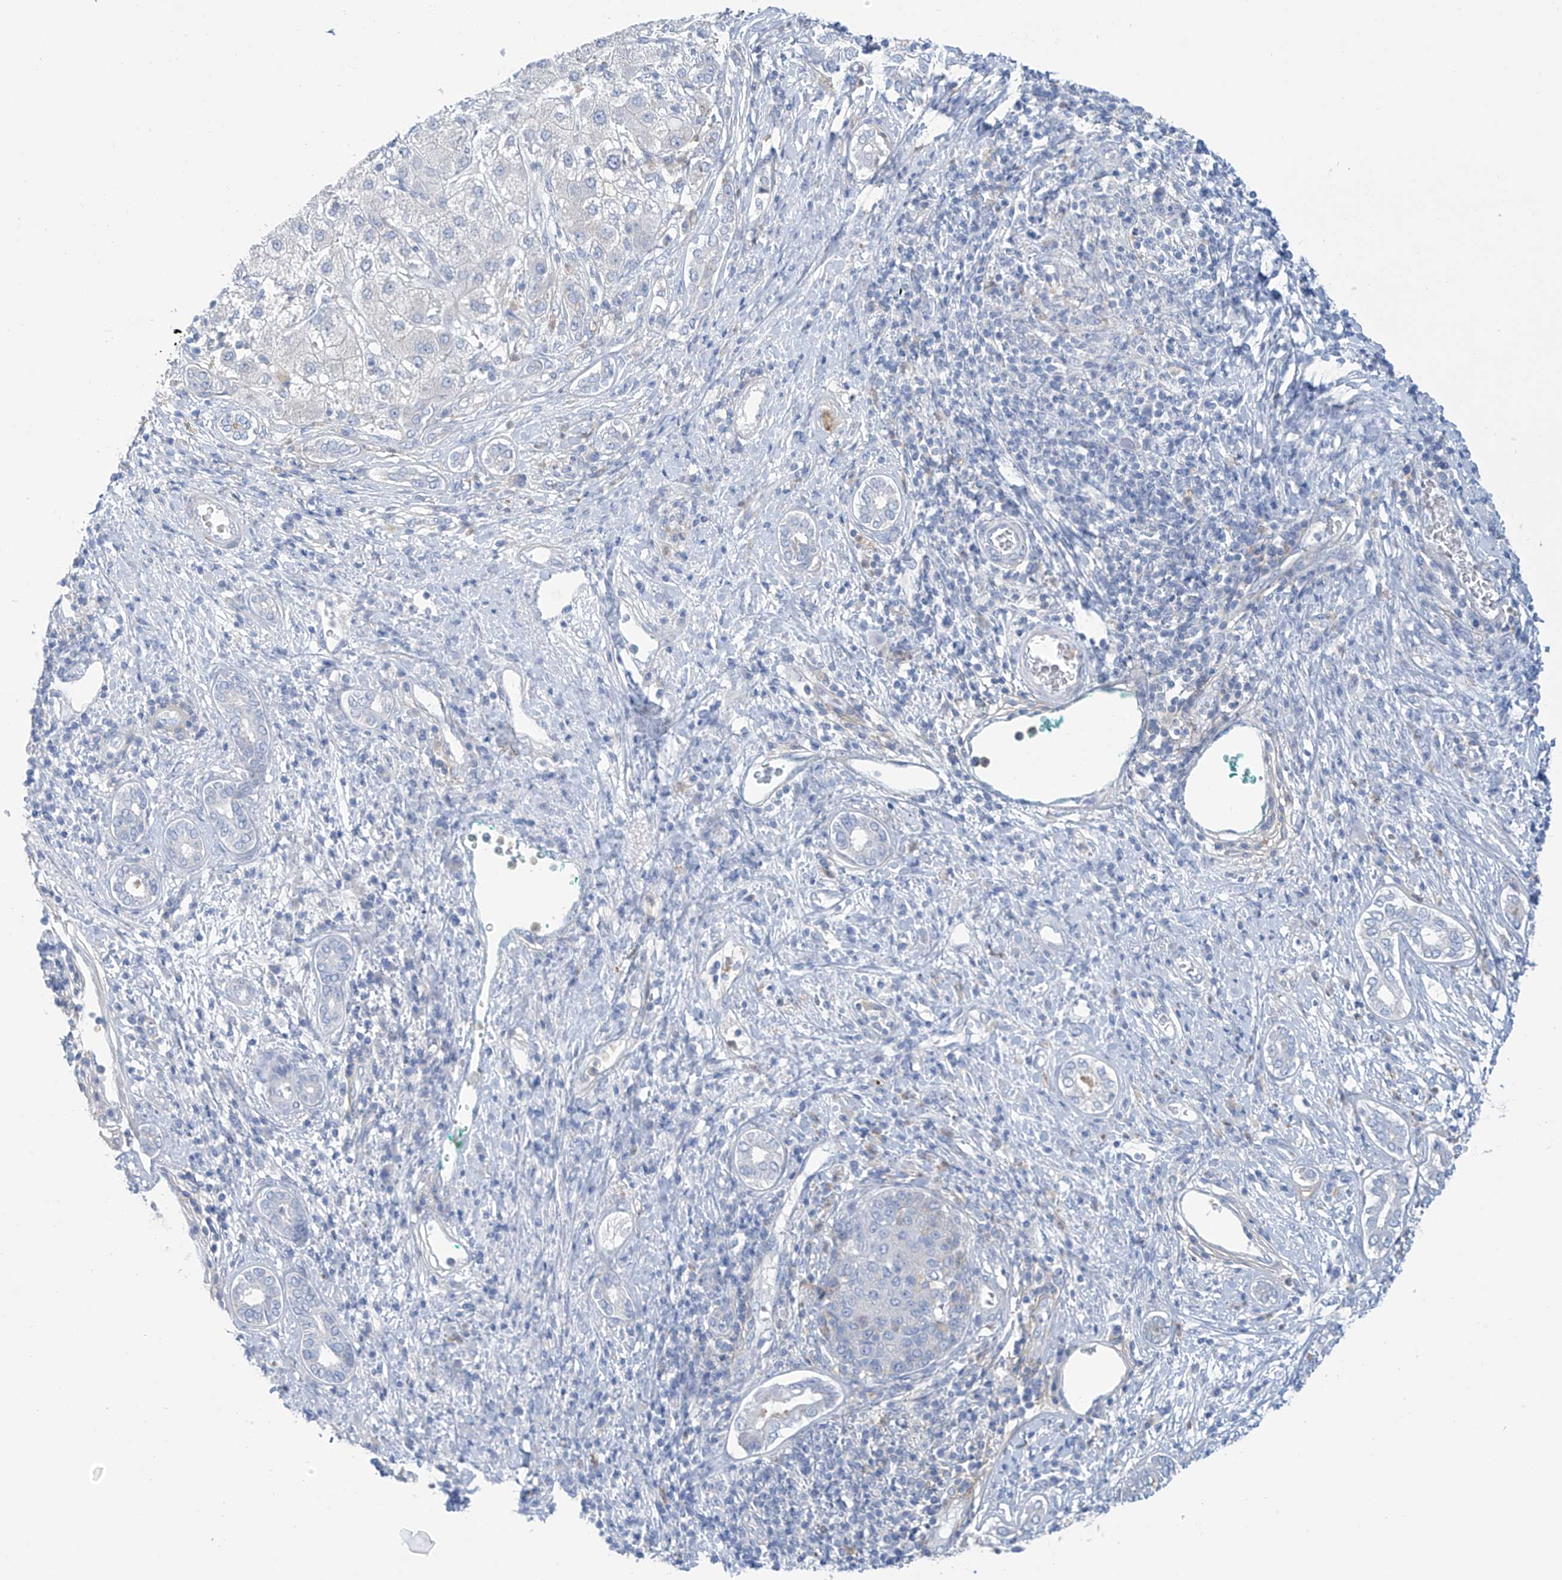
{"staining": {"intensity": "negative", "quantity": "none", "location": "none"}, "tissue": "liver cancer", "cell_type": "Tumor cells", "image_type": "cancer", "snomed": [{"axis": "morphology", "description": "Carcinoma, Hepatocellular, NOS"}, {"axis": "topography", "description": "Liver"}], "caption": "Immunohistochemical staining of liver hepatocellular carcinoma demonstrates no significant expression in tumor cells.", "gene": "FABP2", "patient": {"sex": "male", "age": 65}}